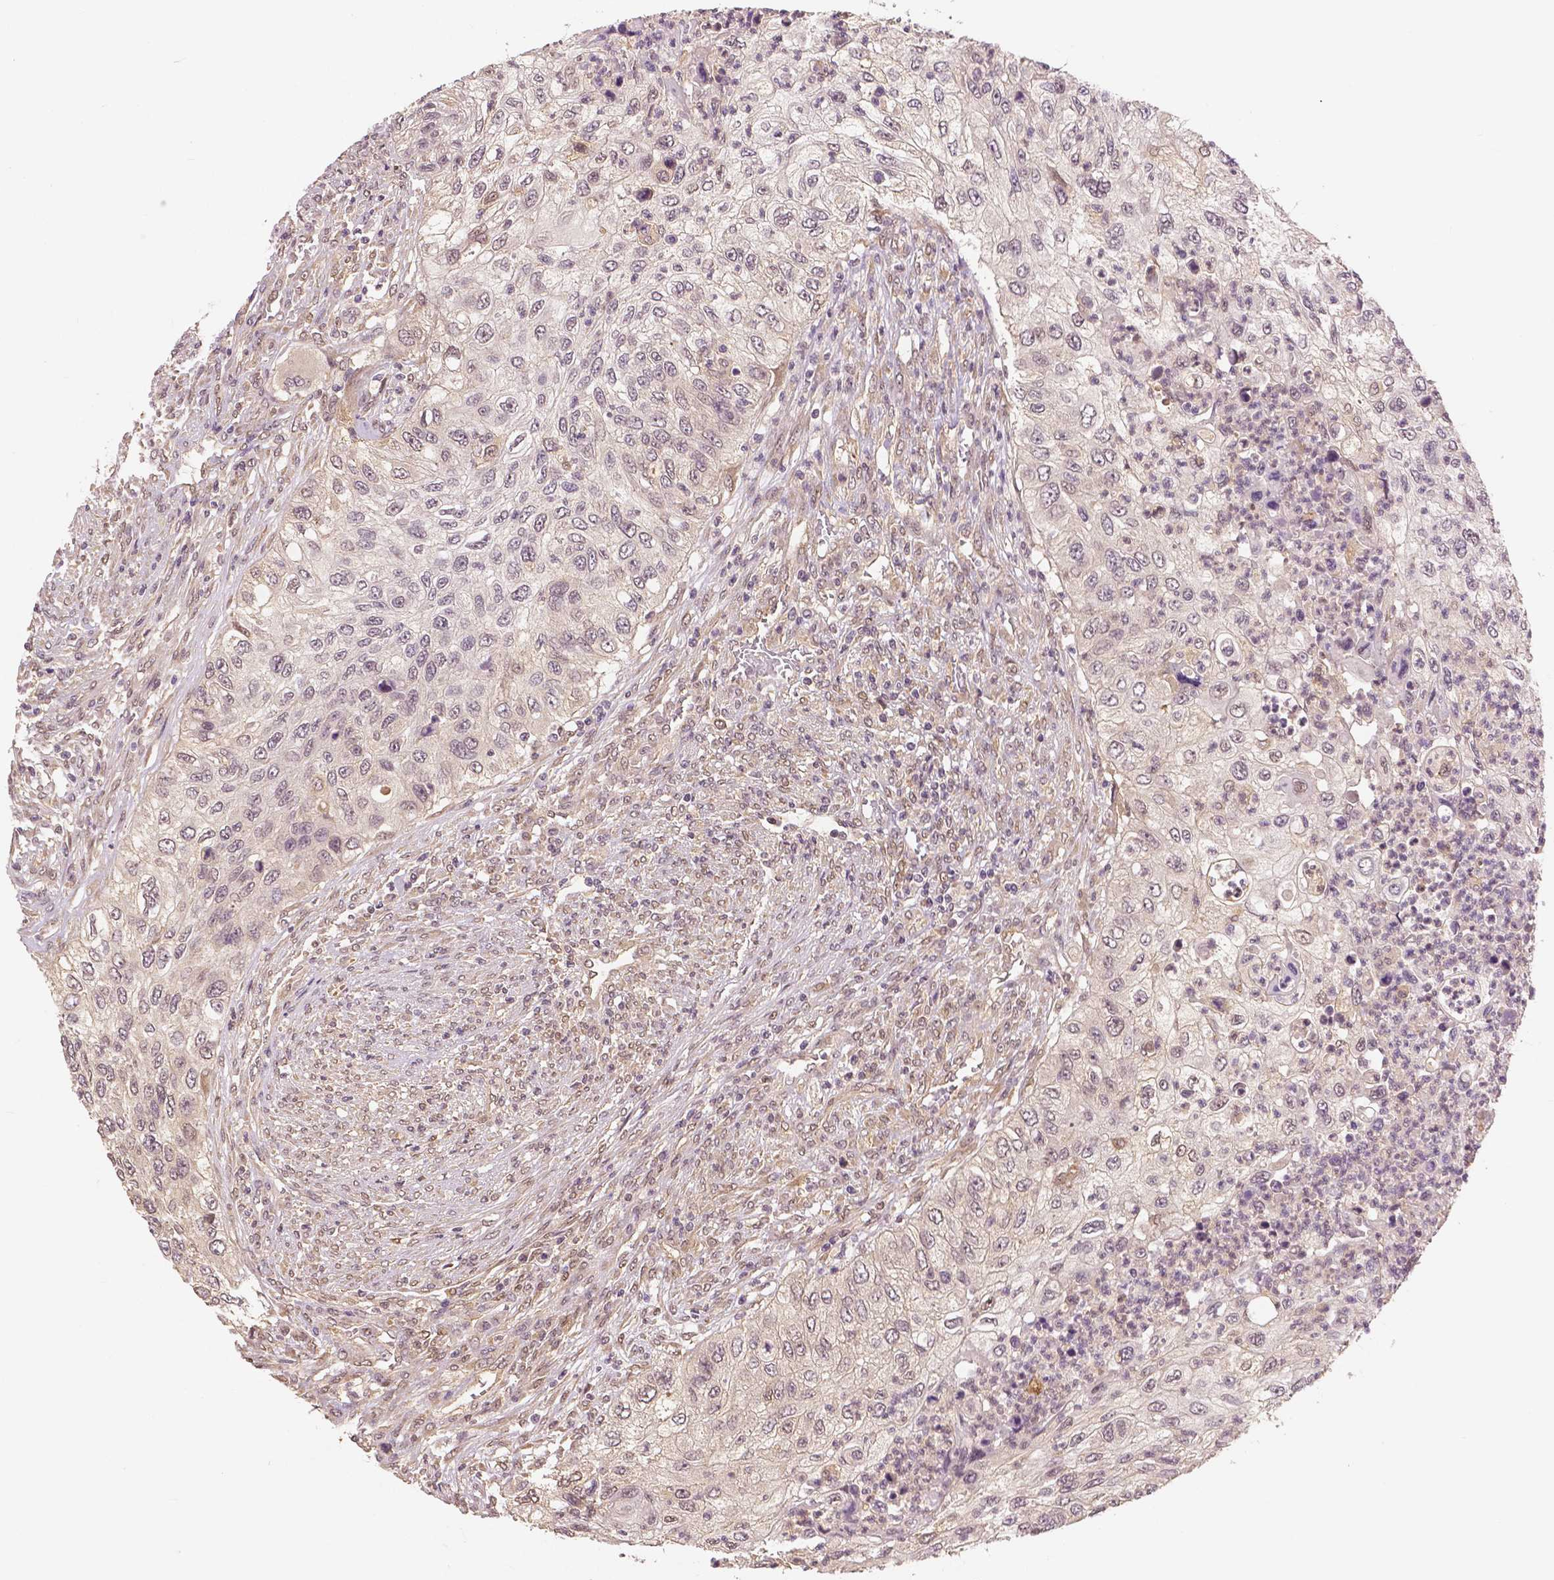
{"staining": {"intensity": "weak", "quantity": "<25%", "location": "nuclear"}, "tissue": "urothelial cancer", "cell_type": "Tumor cells", "image_type": "cancer", "snomed": [{"axis": "morphology", "description": "Urothelial carcinoma, High grade"}, {"axis": "topography", "description": "Urinary bladder"}], "caption": "High magnification brightfield microscopy of urothelial cancer stained with DAB (3,3'-diaminobenzidine) (brown) and counterstained with hematoxylin (blue): tumor cells show no significant positivity. The staining was performed using DAB to visualize the protein expression in brown, while the nuclei were stained in blue with hematoxylin (Magnification: 20x).", "gene": "MAP1LC3B", "patient": {"sex": "female", "age": 60}}